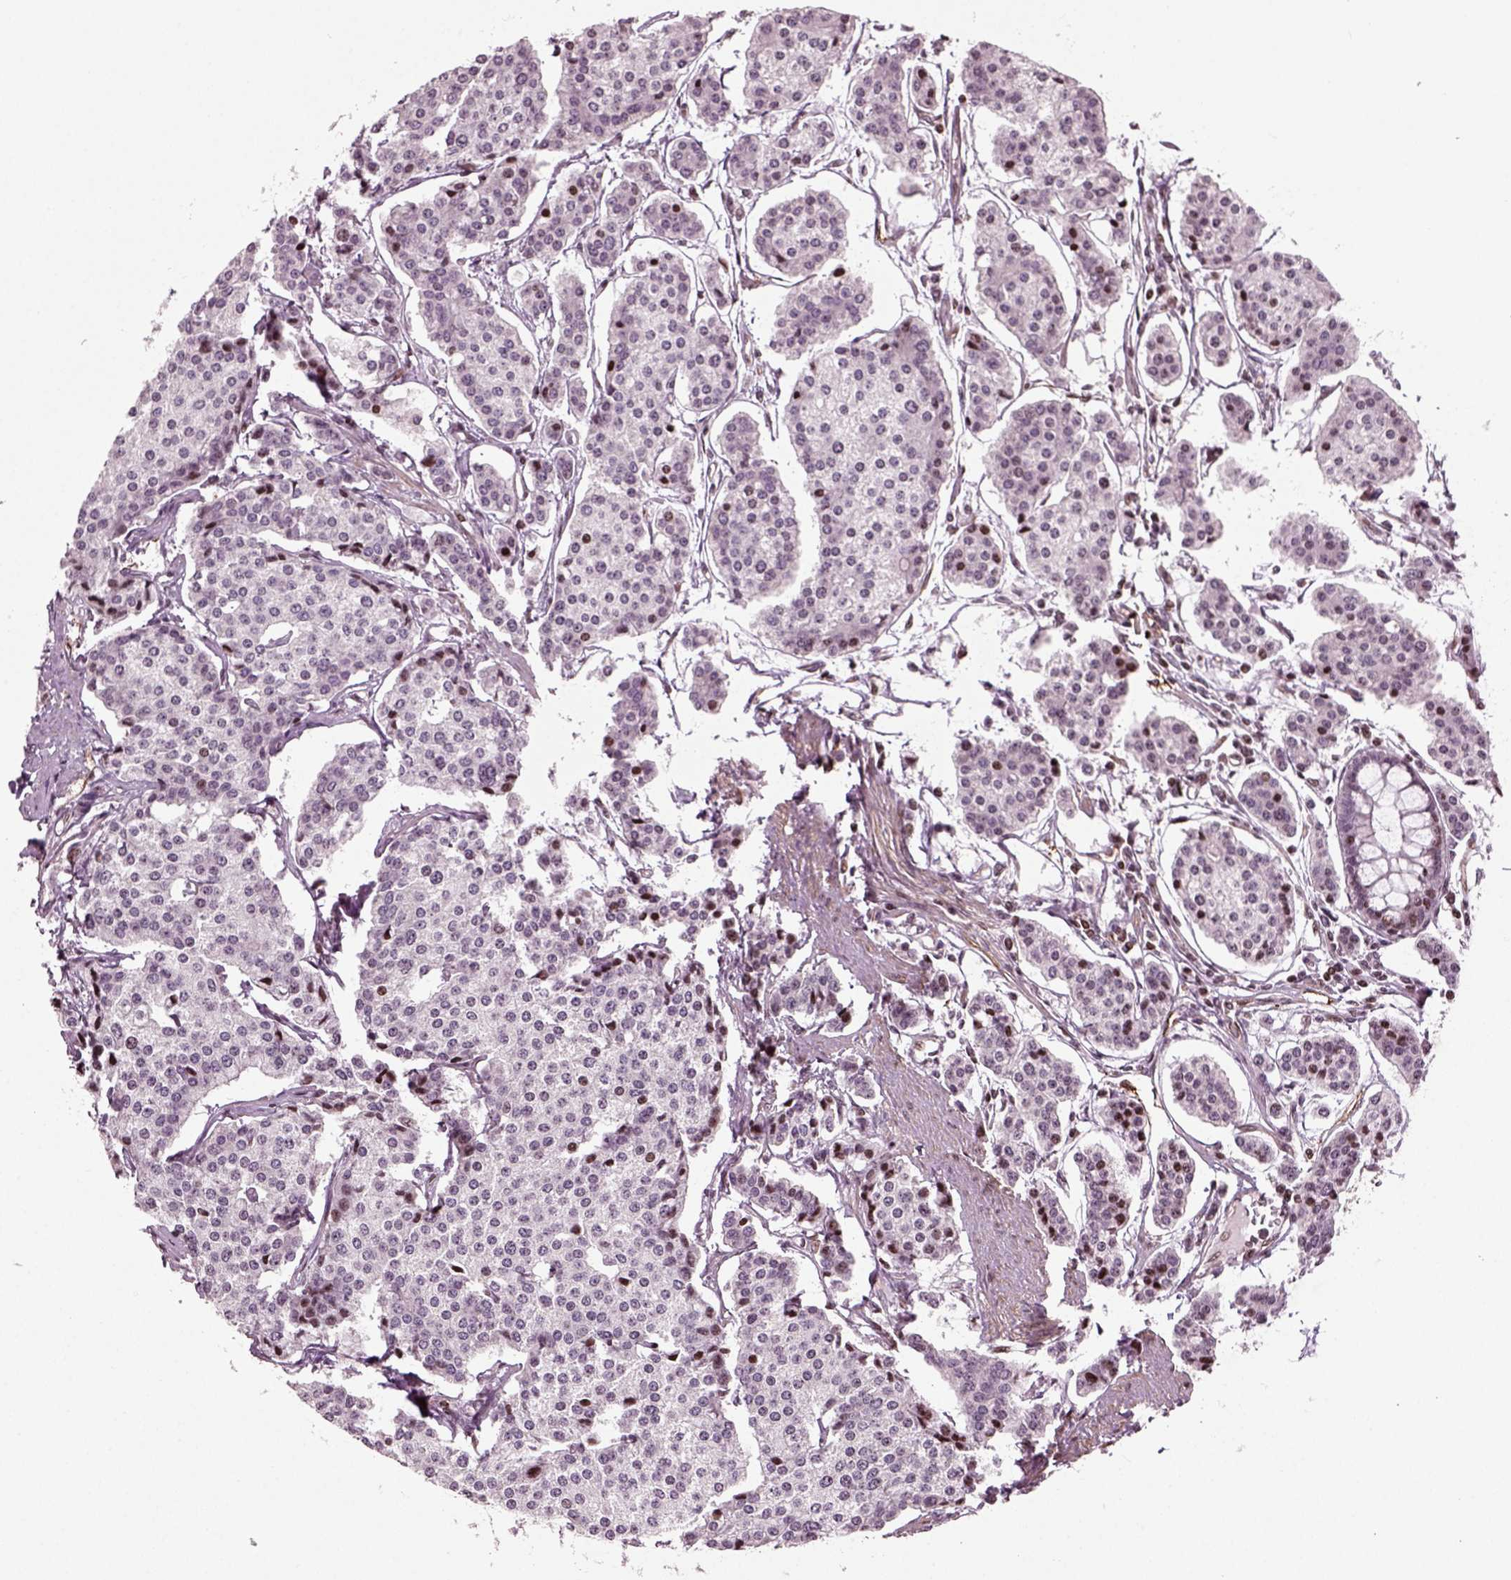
{"staining": {"intensity": "negative", "quantity": "none", "location": "none"}, "tissue": "carcinoid", "cell_type": "Tumor cells", "image_type": "cancer", "snomed": [{"axis": "morphology", "description": "Carcinoid, malignant, NOS"}, {"axis": "topography", "description": "Small intestine"}], "caption": "This is an immunohistochemistry (IHC) micrograph of carcinoid. There is no positivity in tumor cells.", "gene": "HEYL", "patient": {"sex": "female", "age": 65}}